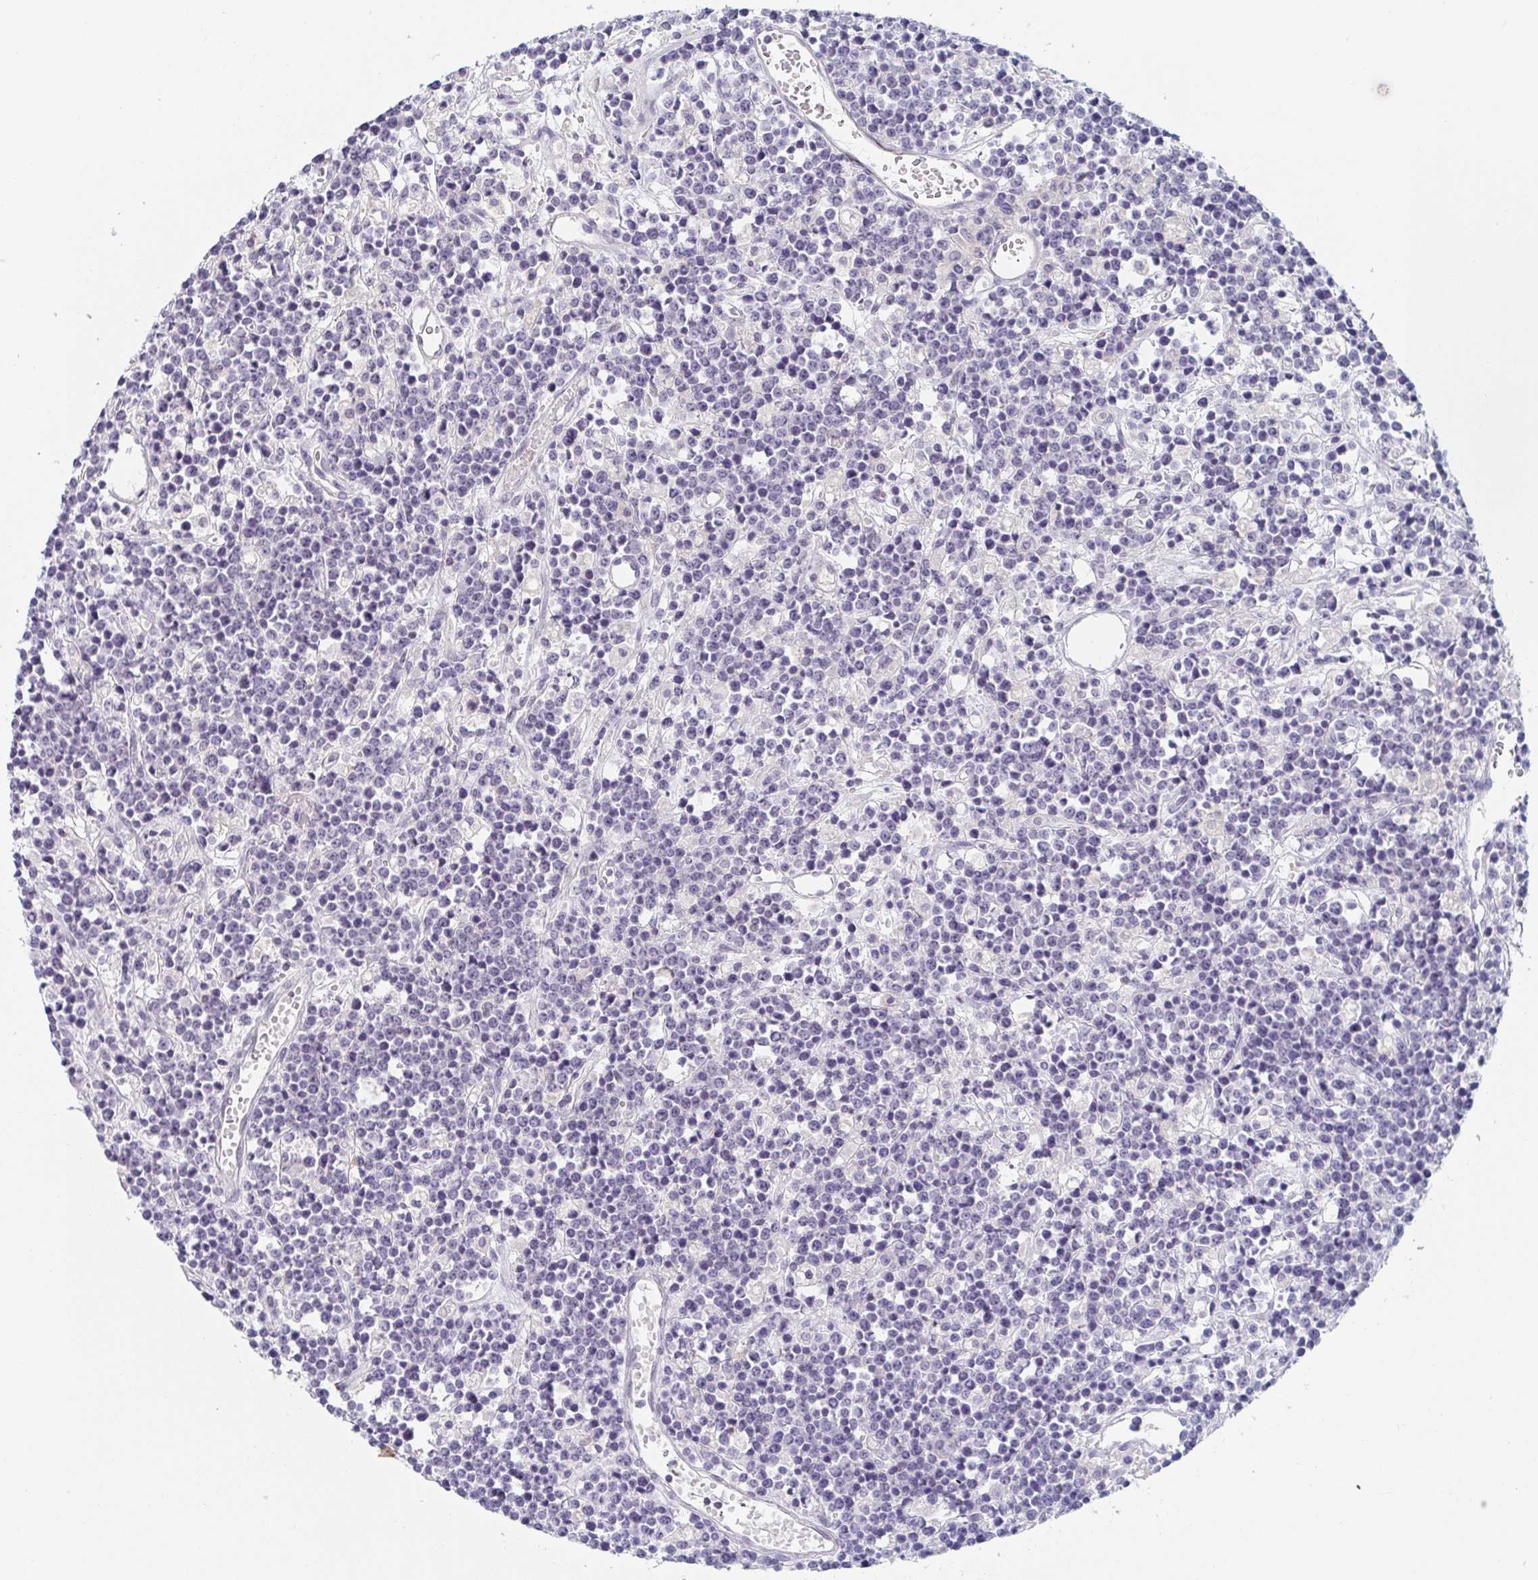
{"staining": {"intensity": "negative", "quantity": "none", "location": "none"}, "tissue": "lymphoma", "cell_type": "Tumor cells", "image_type": "cancer", "snomed": [{"axis": "morphology", "description": "Malignant lymphoma, non-Hodgkin's type, High grade"}, {"axis": "topography", "description": "Ovary"}], "caption": "The immunohistochemistry photomicrograph has no significant expression in tumor cells of lymphoma tissue.", "gene": "RHOV", "patient": {"sex": "female", "age": 56}}